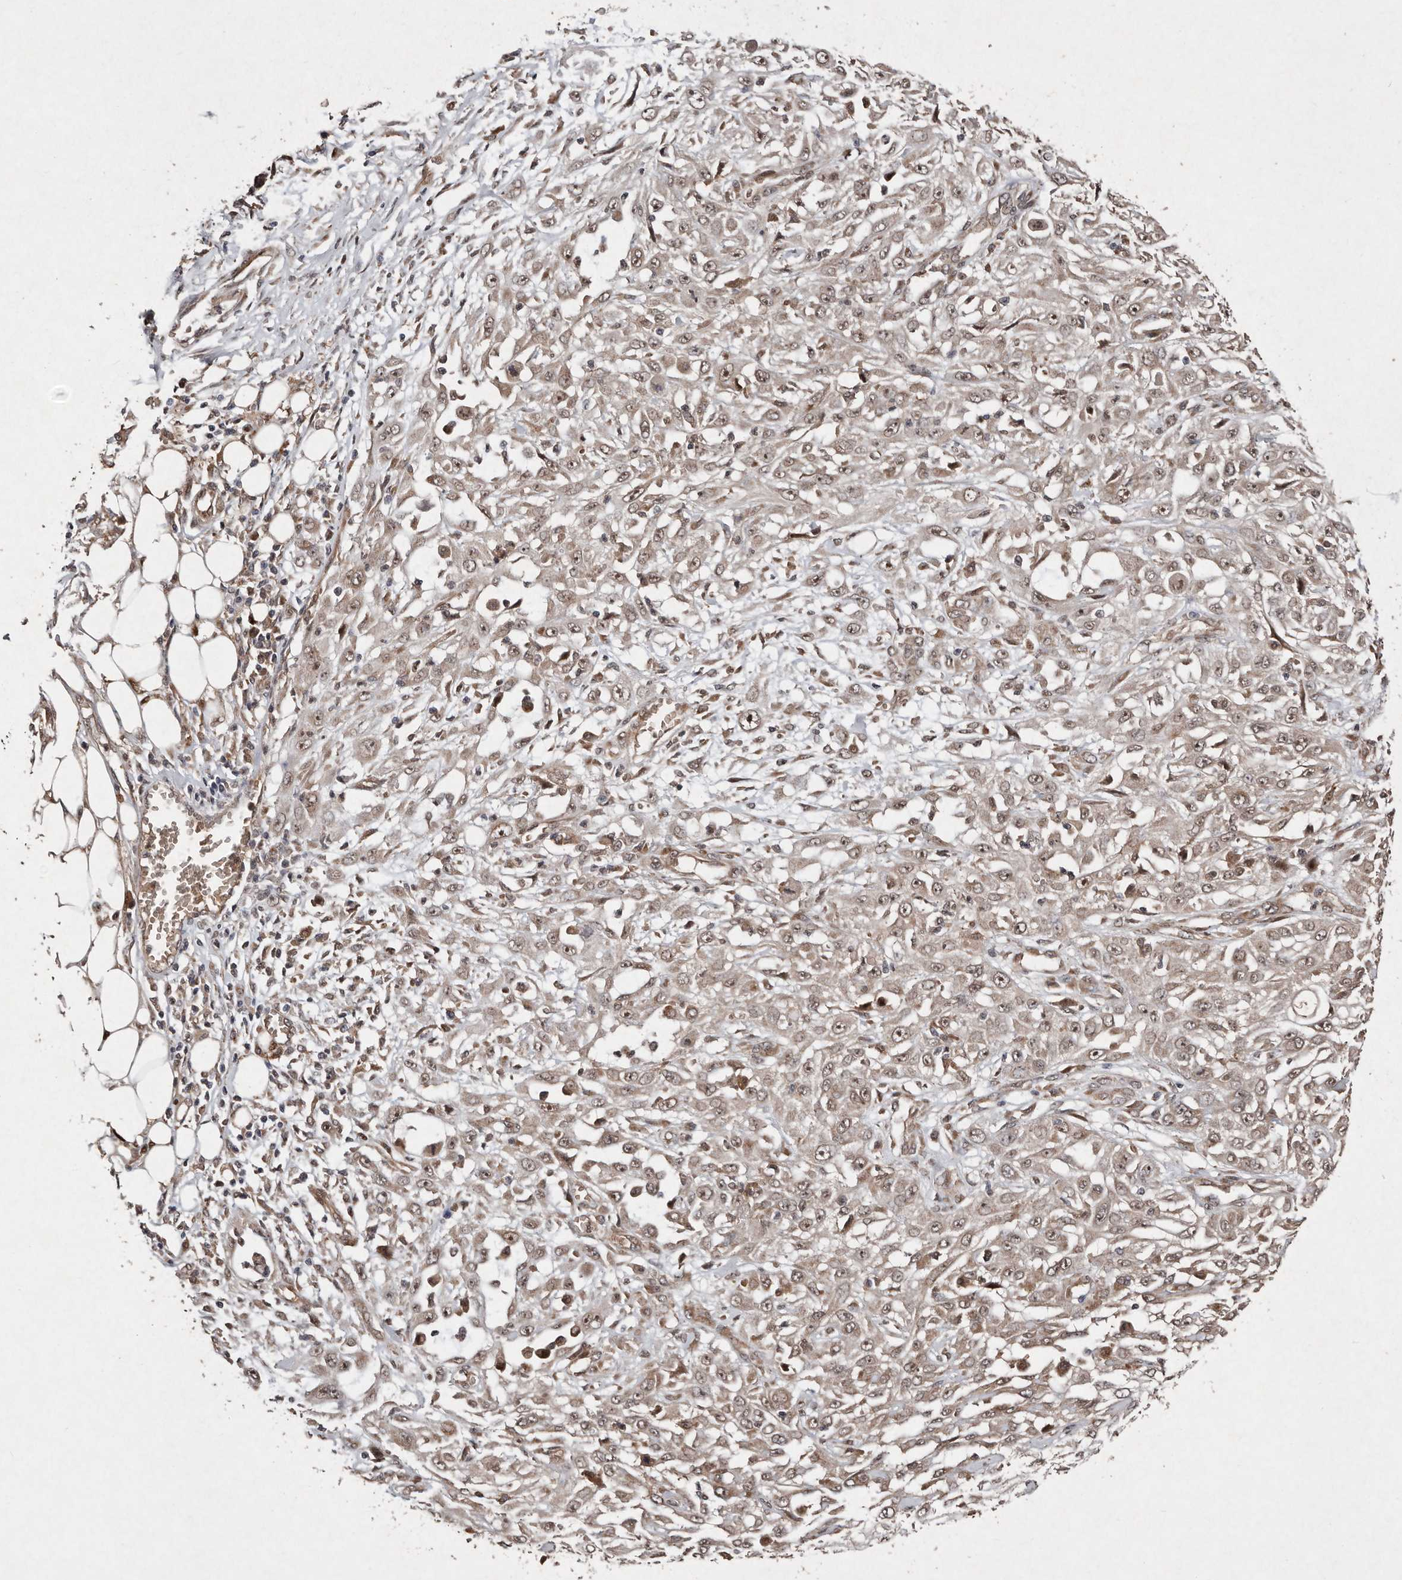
{"staining": {"intensity": "moderate", "quantity": ">75%", "location": "nuclear"}, "tissue": "skin cancer", "cell_type": "Tumor cells", "image_type": "cancer", "snomed": [{"axis": "morphology", "description": "Squamous cell carcinoma, NOS"}, {"axis": "morphology", "description": "Squamous cell carcinoma, metastatic, NOS"}, {"axis": "topography", "description": "Skin"}, {"axis": "topography", "description": "Lymph node"}], "caption": "Immunohistochemistry (IHC) of human skin cancer displays medium levels of moderate nuclear positivity in approximately >75% of tumor cells. Immunohistochemistry (IHC) stains the protein in brown and the nuclei are stained blue.", "gene": "DIP2C", "patient": {"sex": "male", "age": 75}}